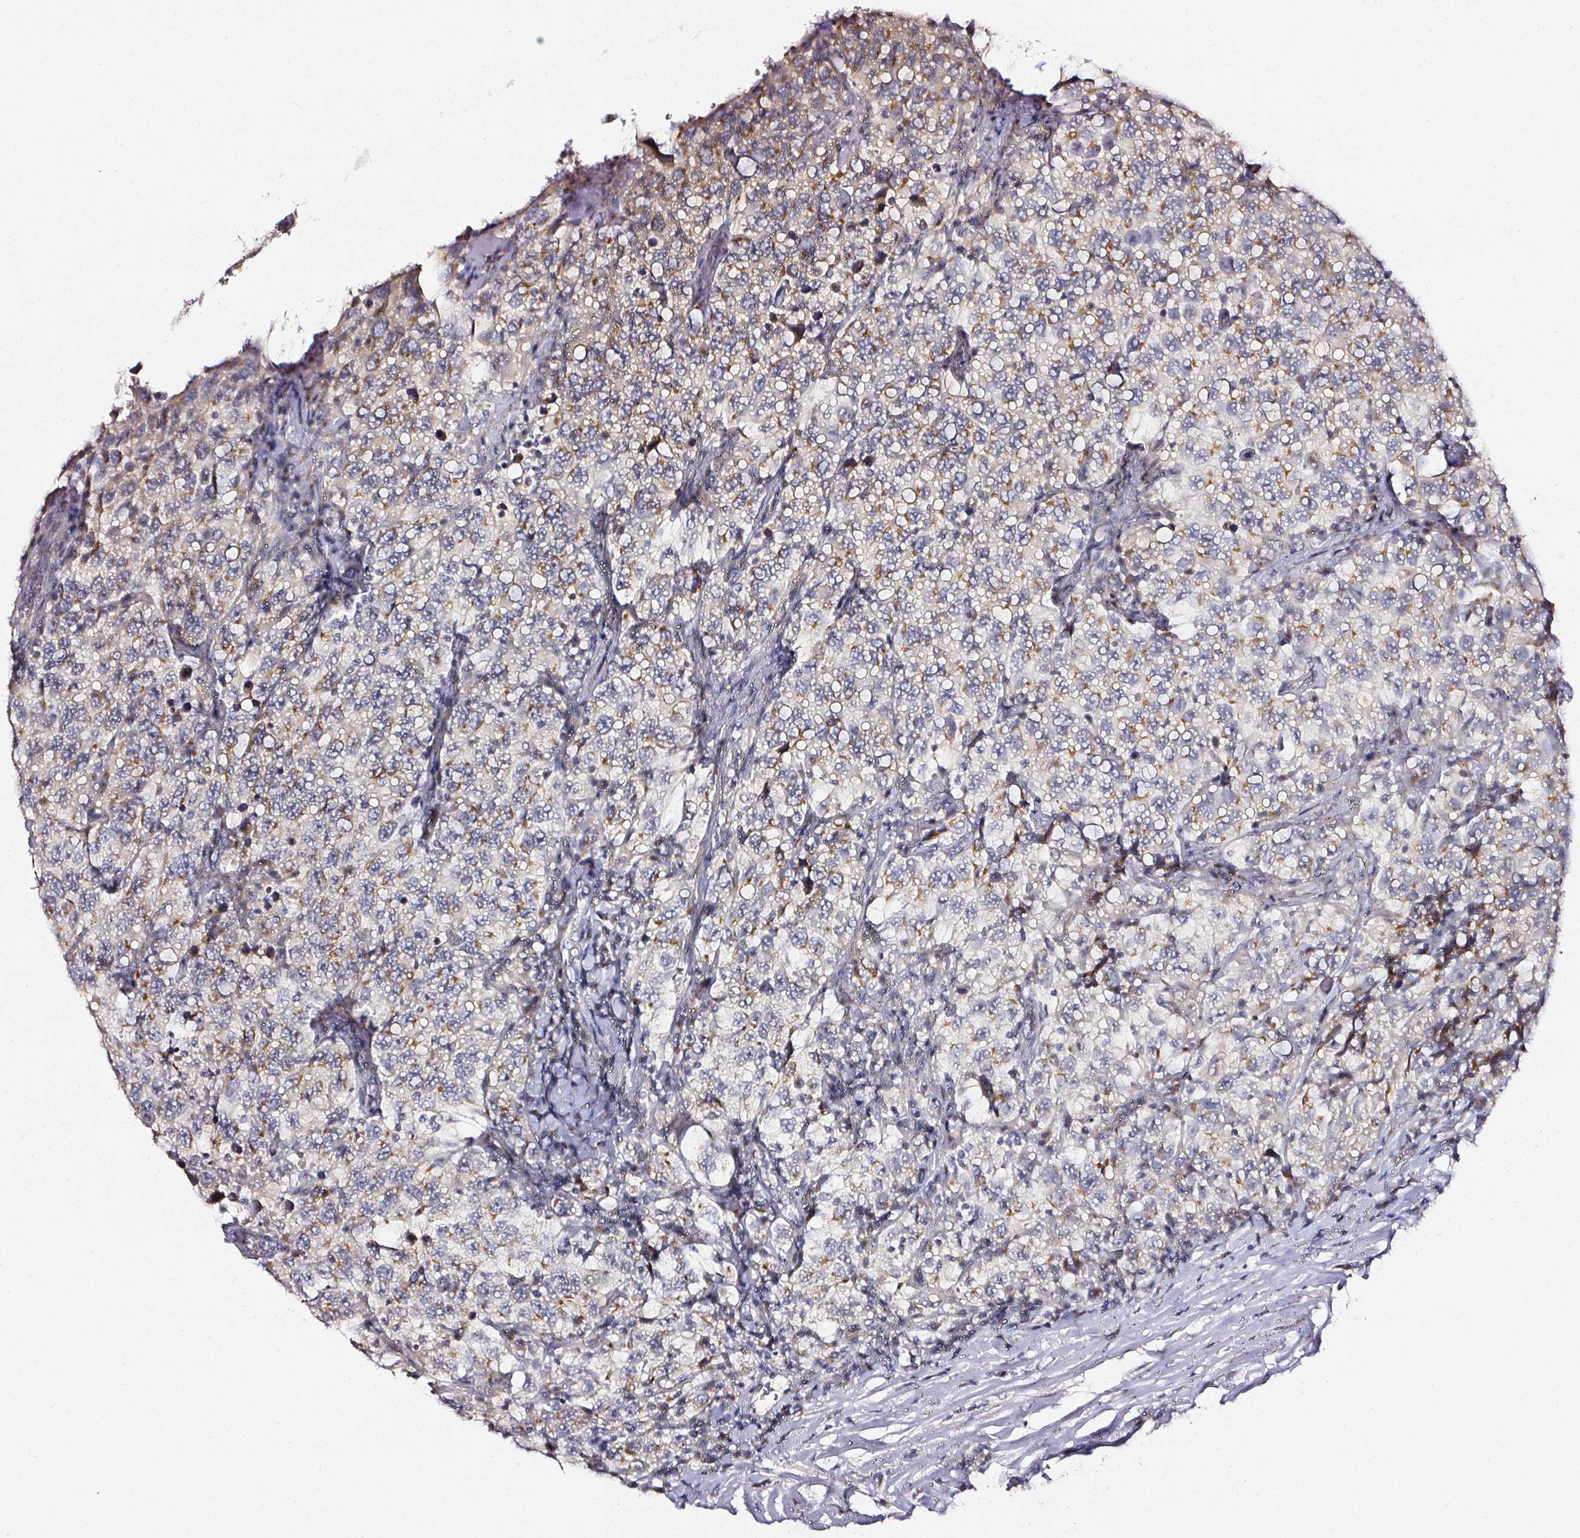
{"staining": {"intensity": "moderate", "quantity": ">75%", "location": "cytoplasmic/membranous"}, "tissue": "testis cancer", "cell_type": "Tumor cells", "image_type": "cancer", "snomed": [{"axis": "morphology", "description": "Seminoma, NOS"}, {"axis": "topography", "description": "Testis"}], "caption": "Brown immunohistochemical staining in testis cancer (seminoma) exhibits moderate cytoplasmic/membranous staining in about >75% of tumor cells.", "gene": "NTRK1", "patient": {"sex": "male", "age": 41}}